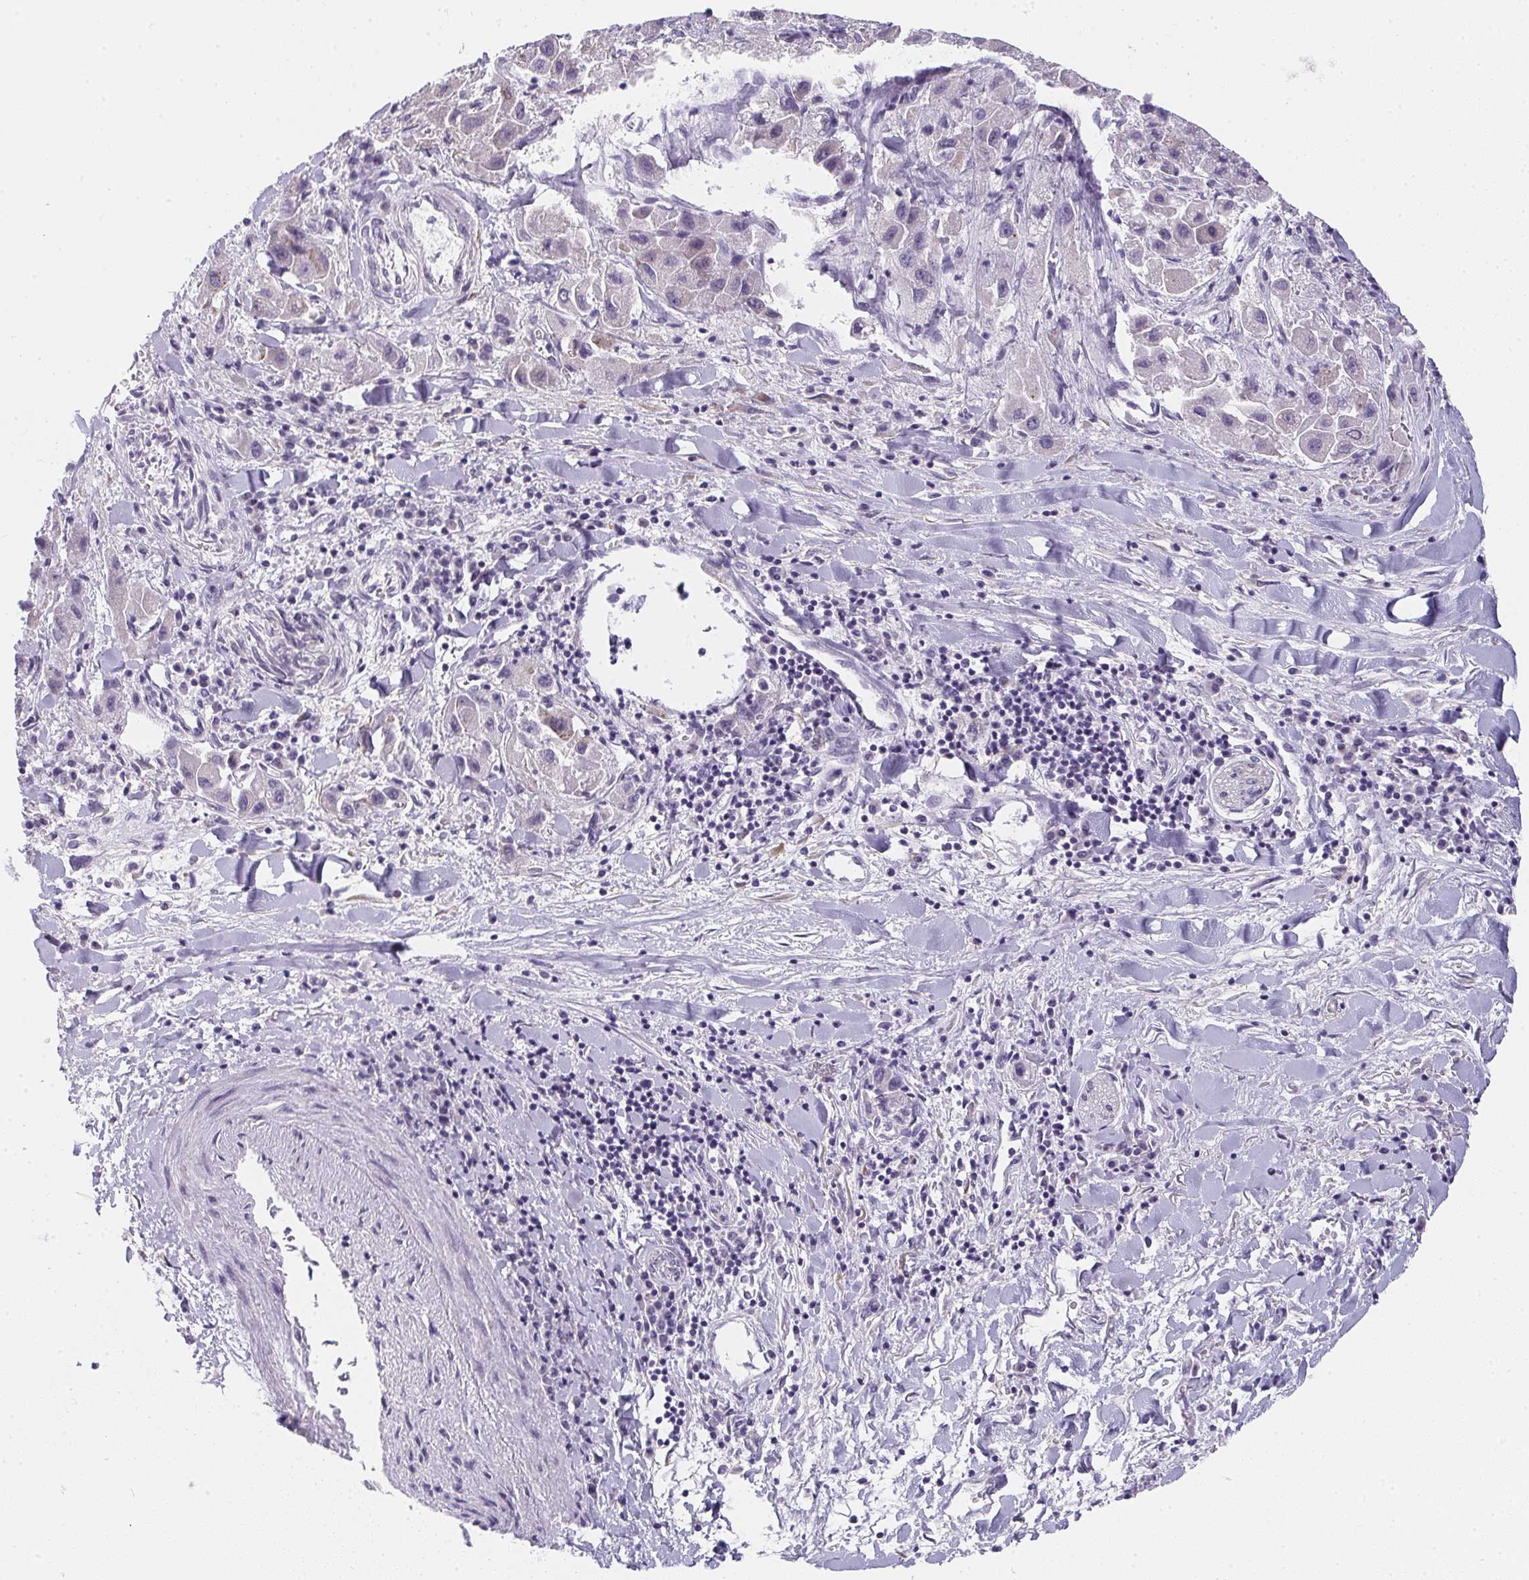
{"staining": {"intensity": "weak", "quantity": "<25%", "location": "cytoplasmic/membranous"}, "tissue": "liver cancer", "cell_type": "Tumor cells", "image_type": "cancer", "snomed": [{"axis": "morphology", "description": "Carcinoma, Hepatocellular, NOS"}, {"axis": "topography", "description": "Liver"}], "caption": "A high-resolution micrograph shows immunohistochemistry (IHC) staining of liver cancer (hepatocellular carcinoma), which shows no significant expression in tumor cells.", "gene": "MAP1A", "patient": {"sex": "male", "age": 24}}